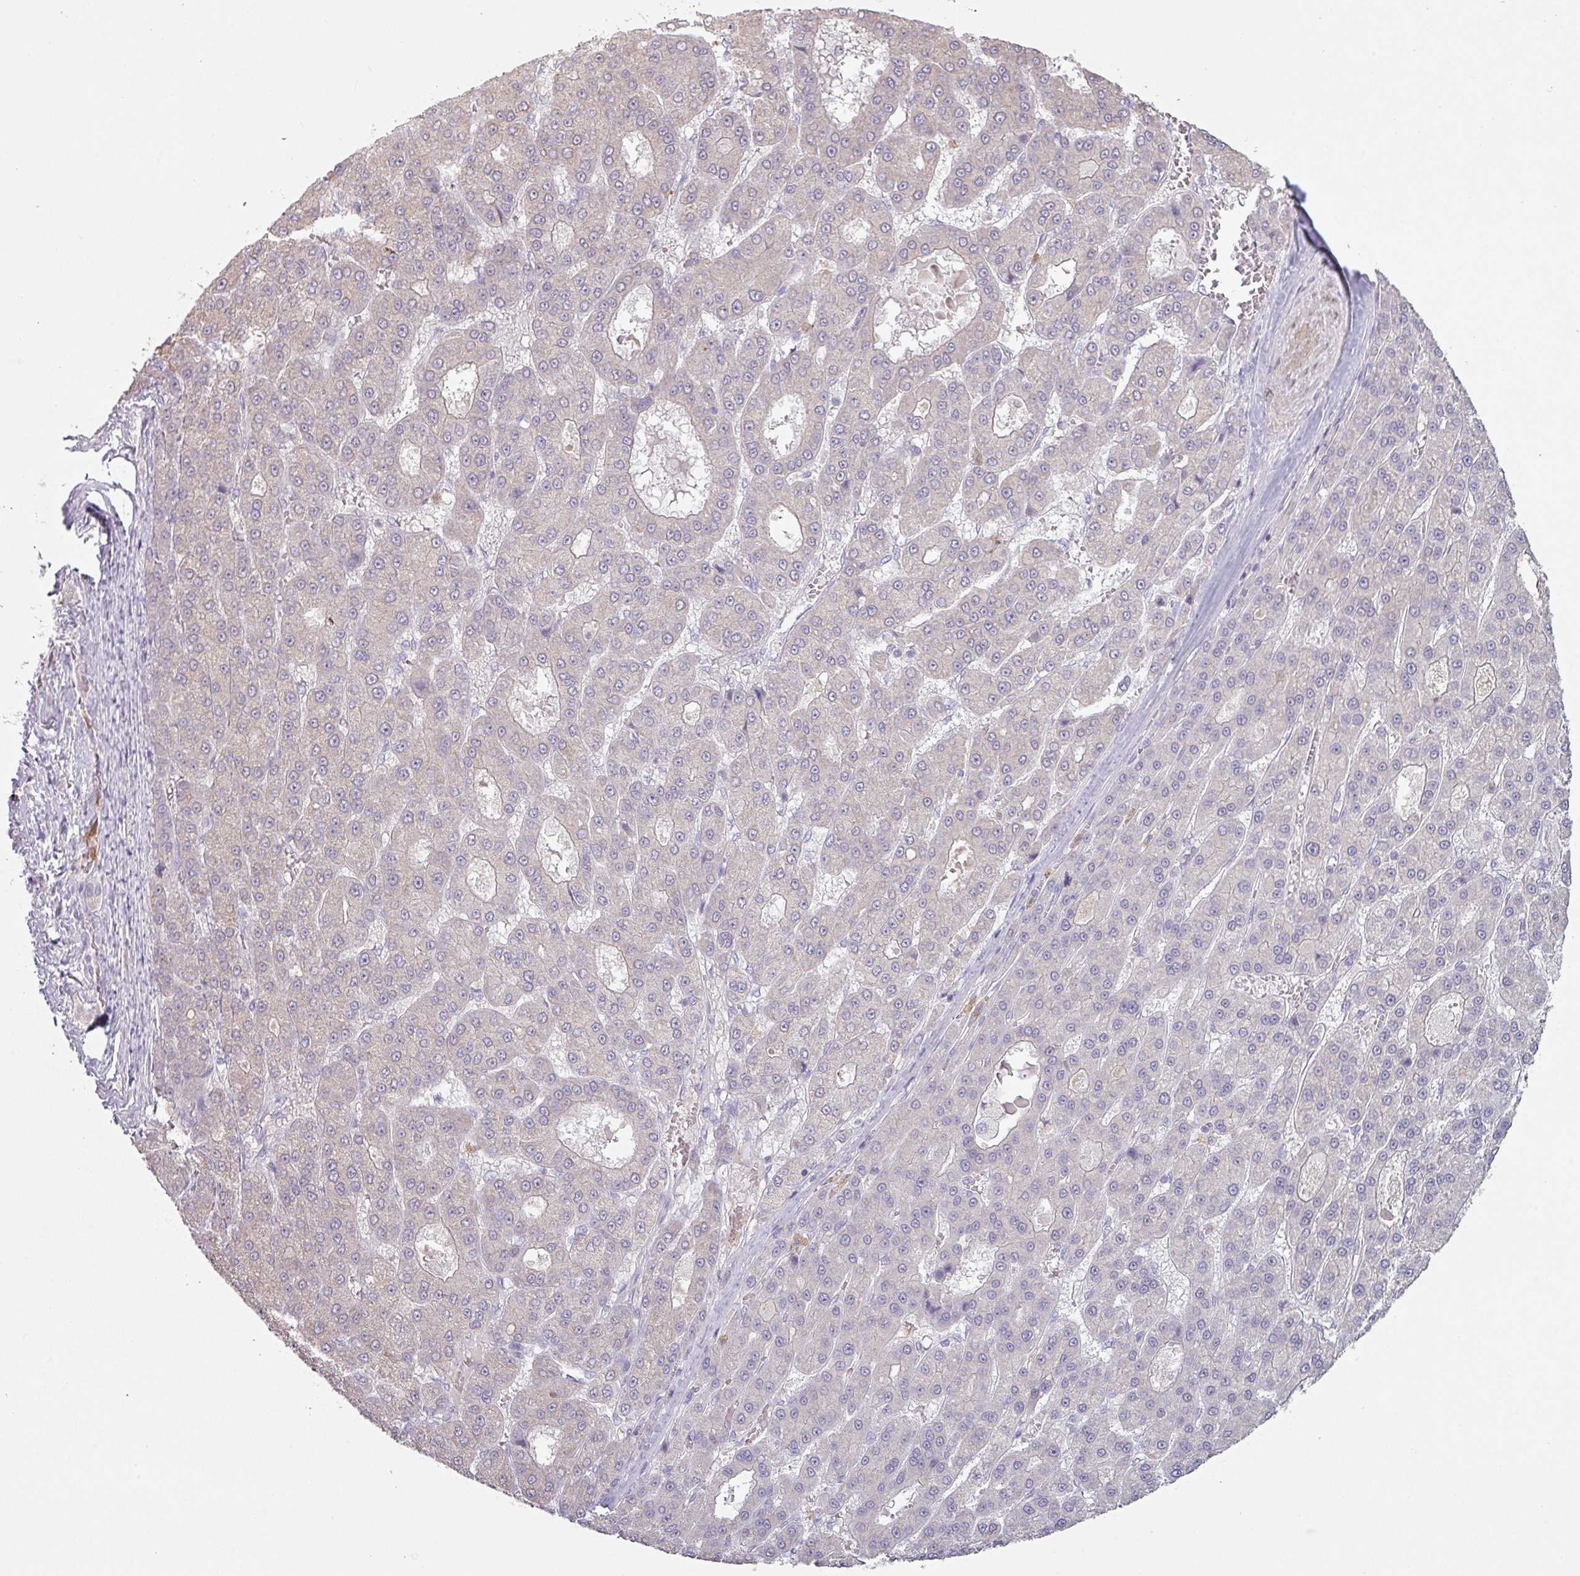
{"staining": {"intensity": "negative", "quantity": "none", "location": "none"}, "tissue": "liver cancer", "cell_type": "Tumor cells", "image_type": "cancer", "snomed": [{"axis": "morphology", "description": "Carcinoma, Hepatocellular, NOS"}, {"axis": "topography", "description": "Liver"}], "caption": "DAB (3,3'-diaminobenzidine) immunohistochemical staining of liver cancer shows no significant expression in tumor cells. (IHC, brightfield microscopy, high magnification).", "gene": "MAGEC3", "patient": {"sex": "male", "age": 70}}